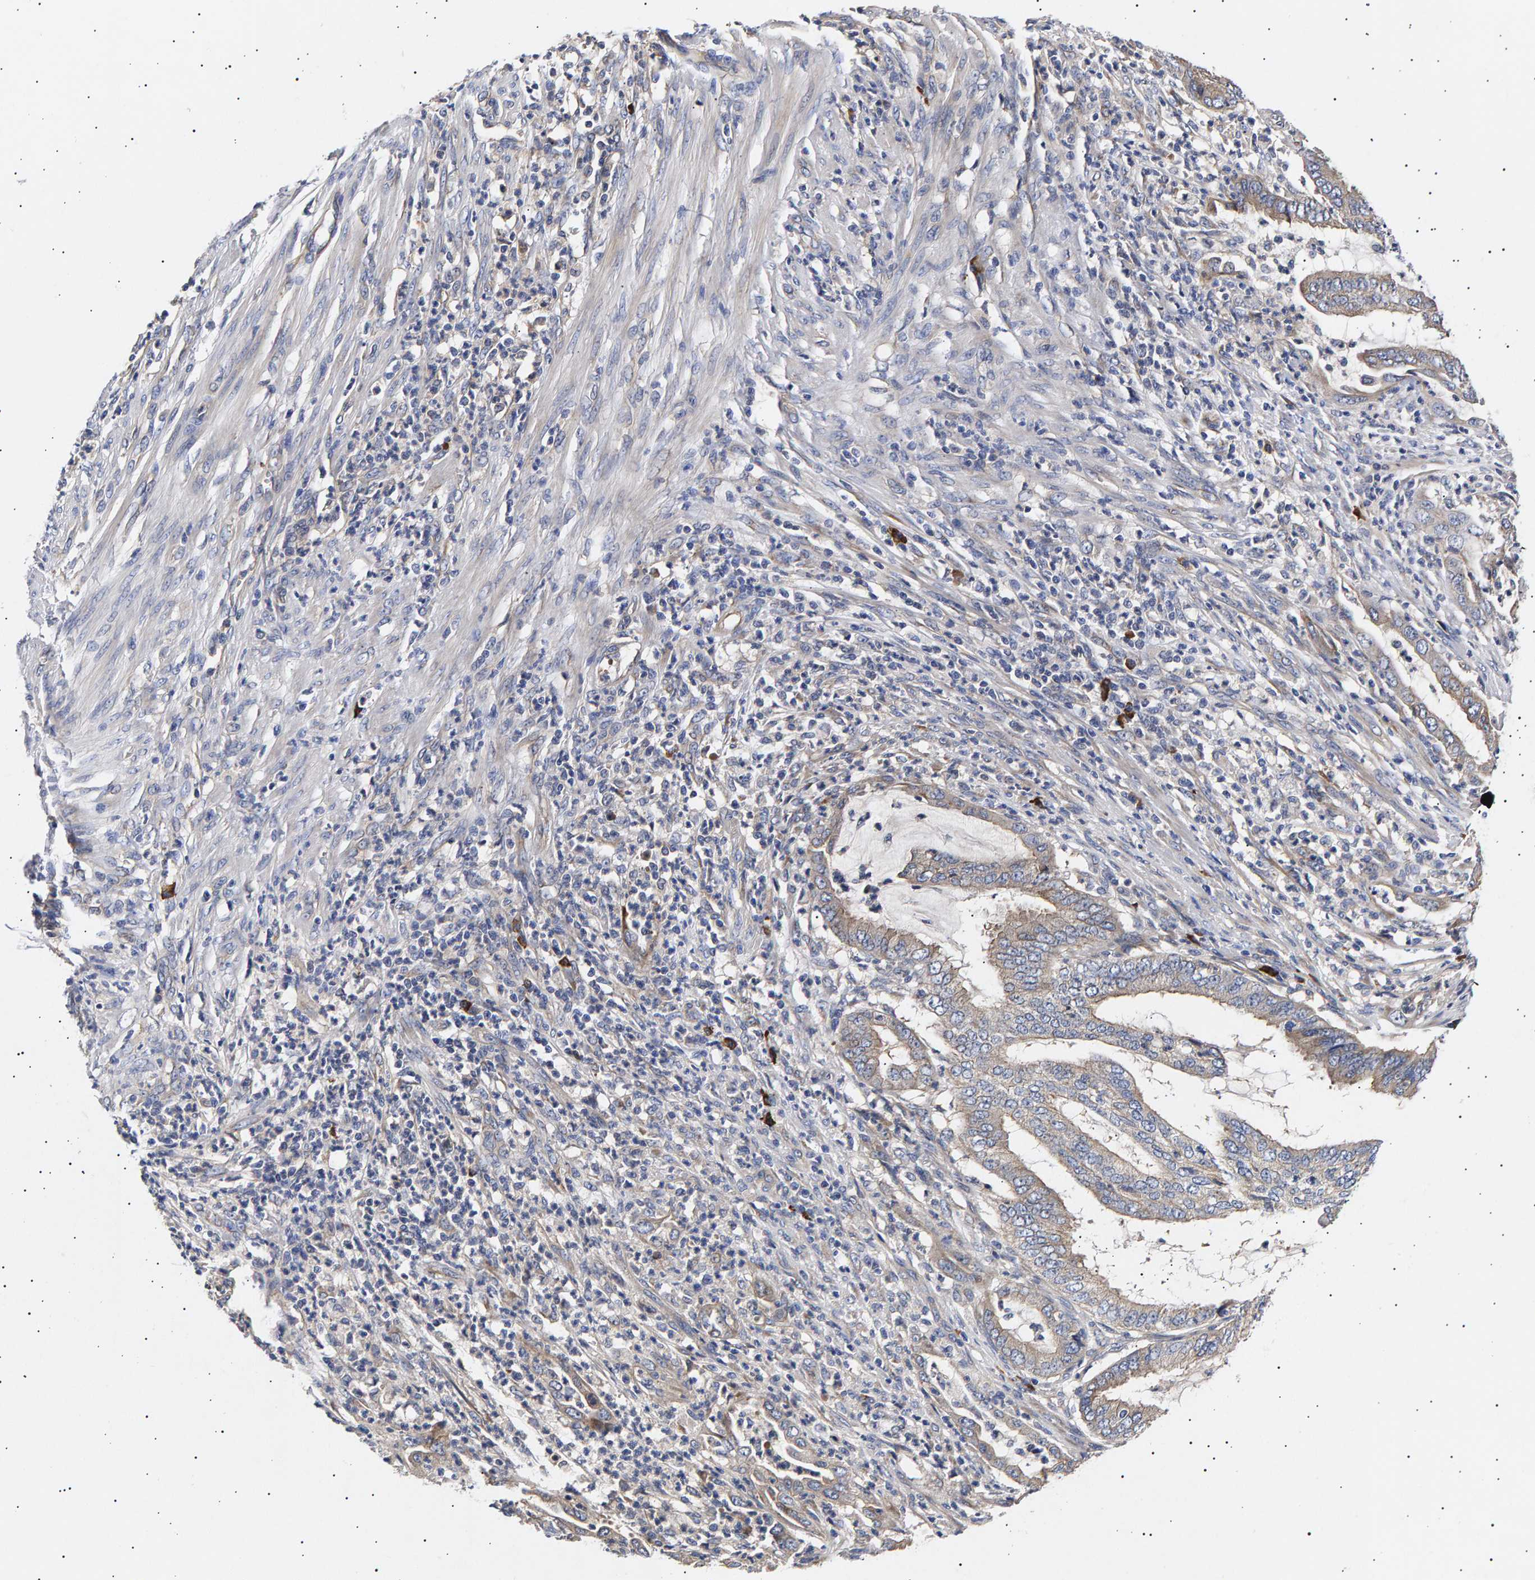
{"staining": {"intensity": "weak", "quantity": "25%-75%", "location": "cytoplasmic/membranous"}, "tissue": "endometrial cancer", "cell_type": "Tumor cells", "image_type": "cancer", "snomed": [{"axis": "morphology", "description": "Adenocarcinoma, NOS"}, {"axis": "topography", "description": "Endometrium"}], "caption": "The image shows a brown stain indicating the presence of a protein in the cytoplasmic/membranous of tumor cells in endometrial cancer. (Brightfield microscopy of DAB IHC at high magnification).", "gene": "ANKRD40", "patient": {"sex": "female", "age": 51}}